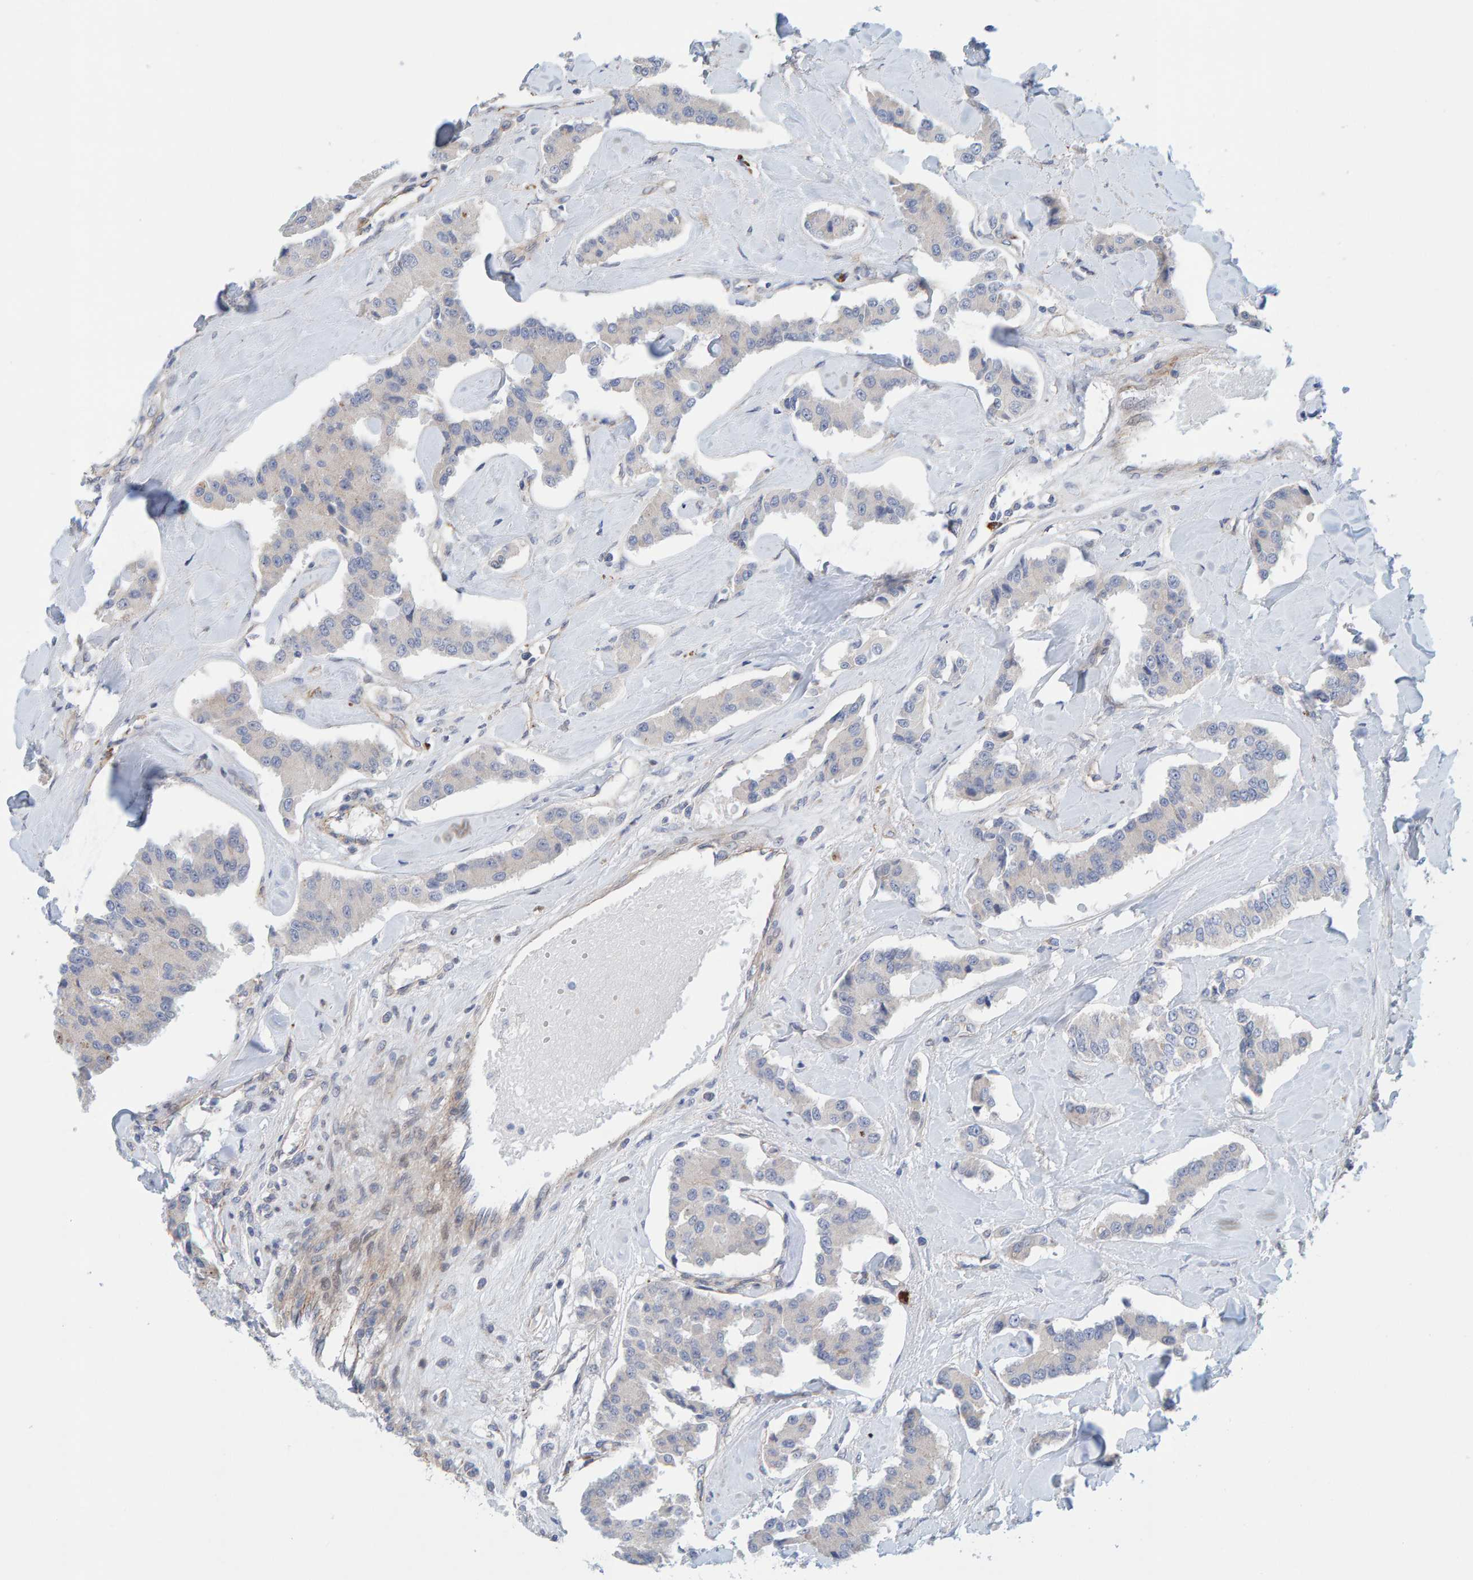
{"staining": {"intensity": "negative", "quantity": "none", "location": "none"}, "tissue": "carcinoid", "cell_type": "Tumor cells", "image_type": "cancer", "snomed": [{"axis": "morphology", "description": "Carcinoid, malignant, NOS"}, {"axis": "topography", "description": "Pancreas"}], "caption": "Immunohistochemical staining of carcinoid (malignant) demonstrates no significant expression in tumor cells.", "gene": "KRBA2", "patient": {"sex": "male", "age": 41}}